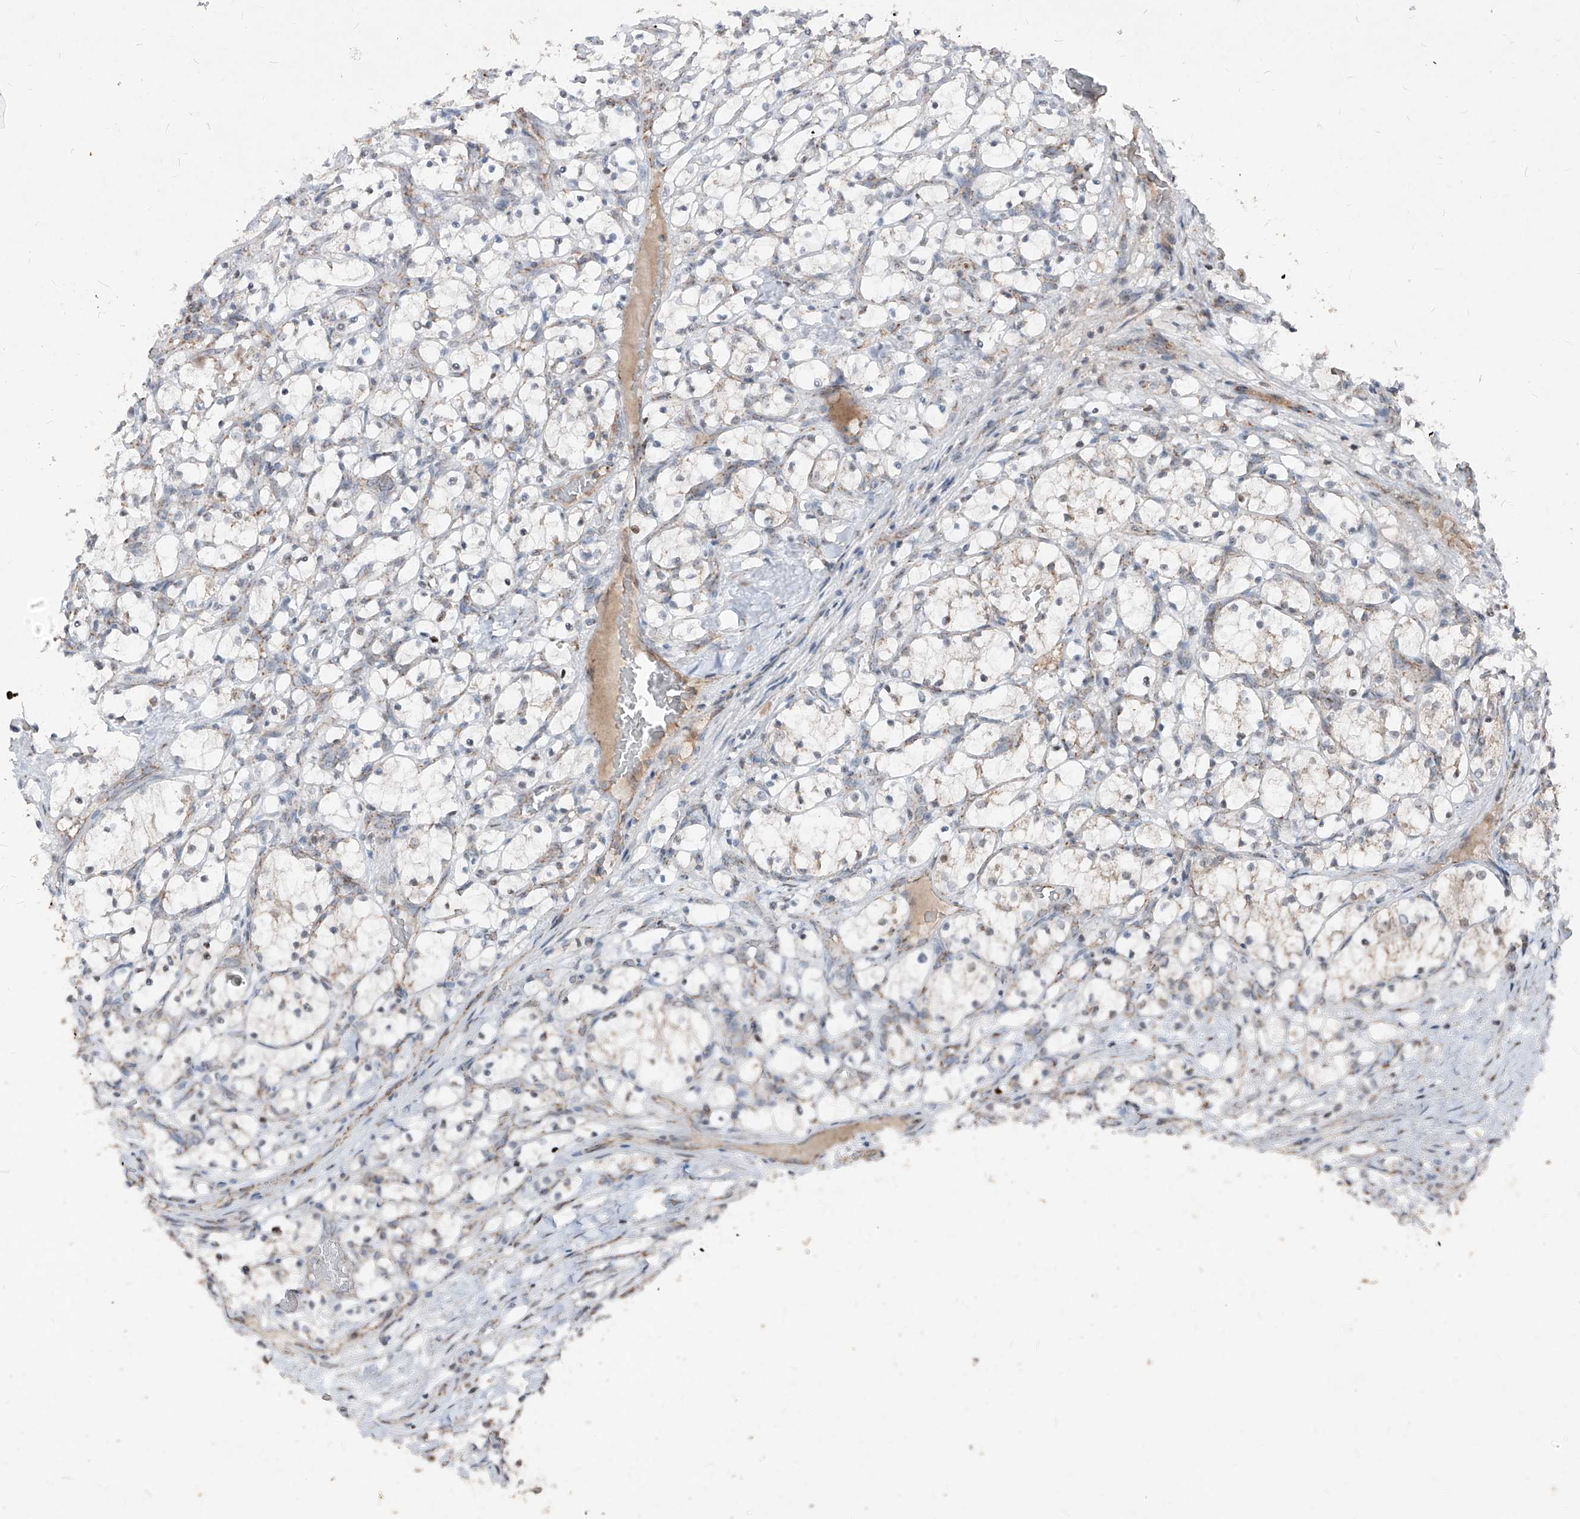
{"staining": {"intensity": "negative", "quantity": "none", "location": "none"}, "tissue": "renal cancer", "cell_type": "Tumor cells", "image_type": "cancer", "snomed": [{"axis": "morphology", "description": "Adenocarcinoma, NOS"}, {"axis": "topography", "description": "Kidney"}], "caption": "Immunohistochemical staining of adenocarcinoma (renal) exhibits no significant positivity in tumor cells.", "gene": "NDUFB3", "patient": {"sex": "female", "age": 69}}